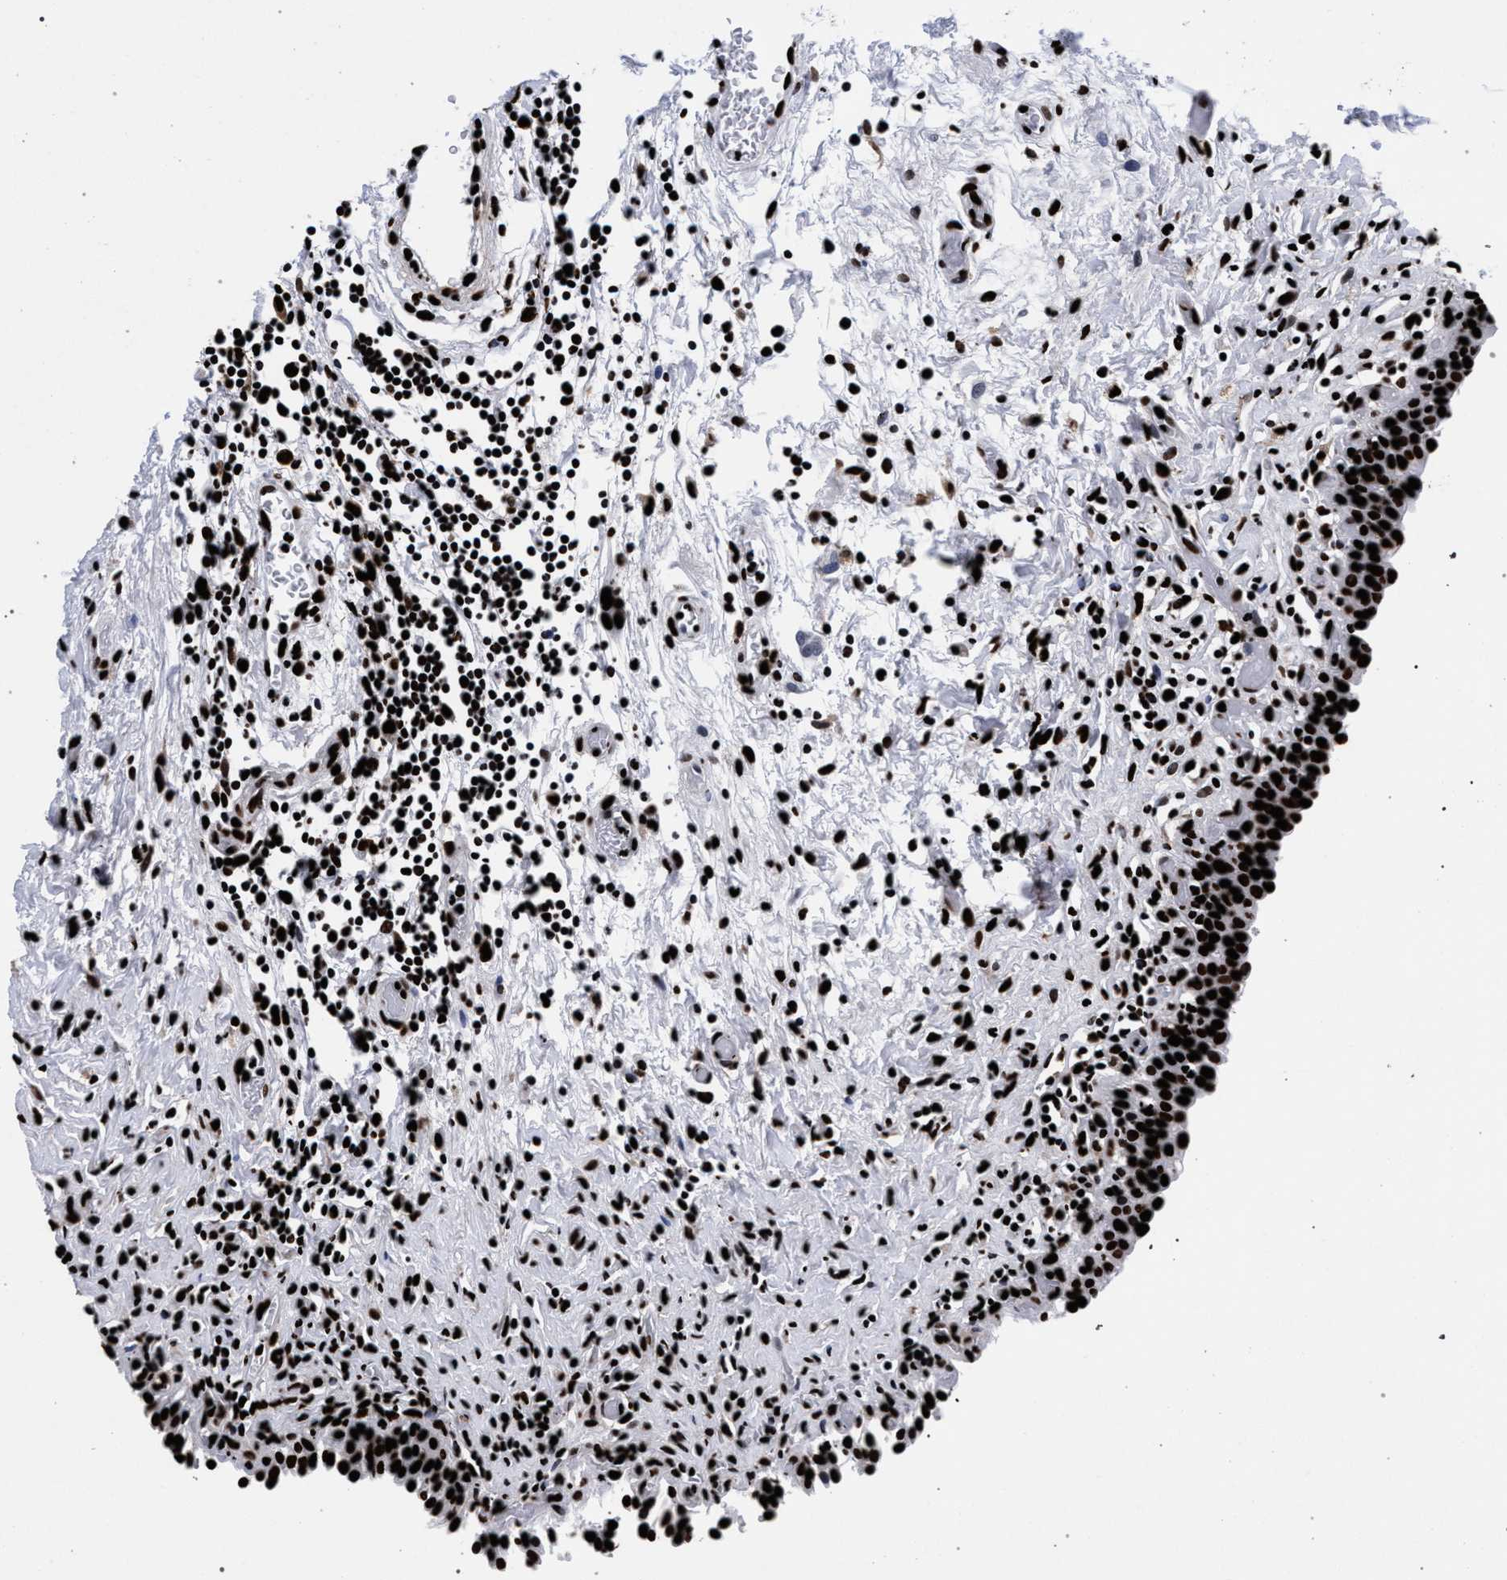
{"staining": {"intensity": "strong", "quantity": ">75%", "location": "nuclear"}, "tissue": "urinary bladder", "cell_type": "Urothelial cells", "image_type": "normal", "snomed": [{"axis": "morphology", "description": "Normal tissue, NOS"}, {"axis": "topography", "description": "Urinary bladder"}], "caption": "An immunohistochemistry image of normal tissue is shown. Protein staining in brown highlights strong nuclear positivity in urinary bladder within urothelial cells. (Brightfield microscopy of DAB IHC at high magnification).", "gene": "HNRNPA1", "patient": {"sex": "male", "age": 51}}